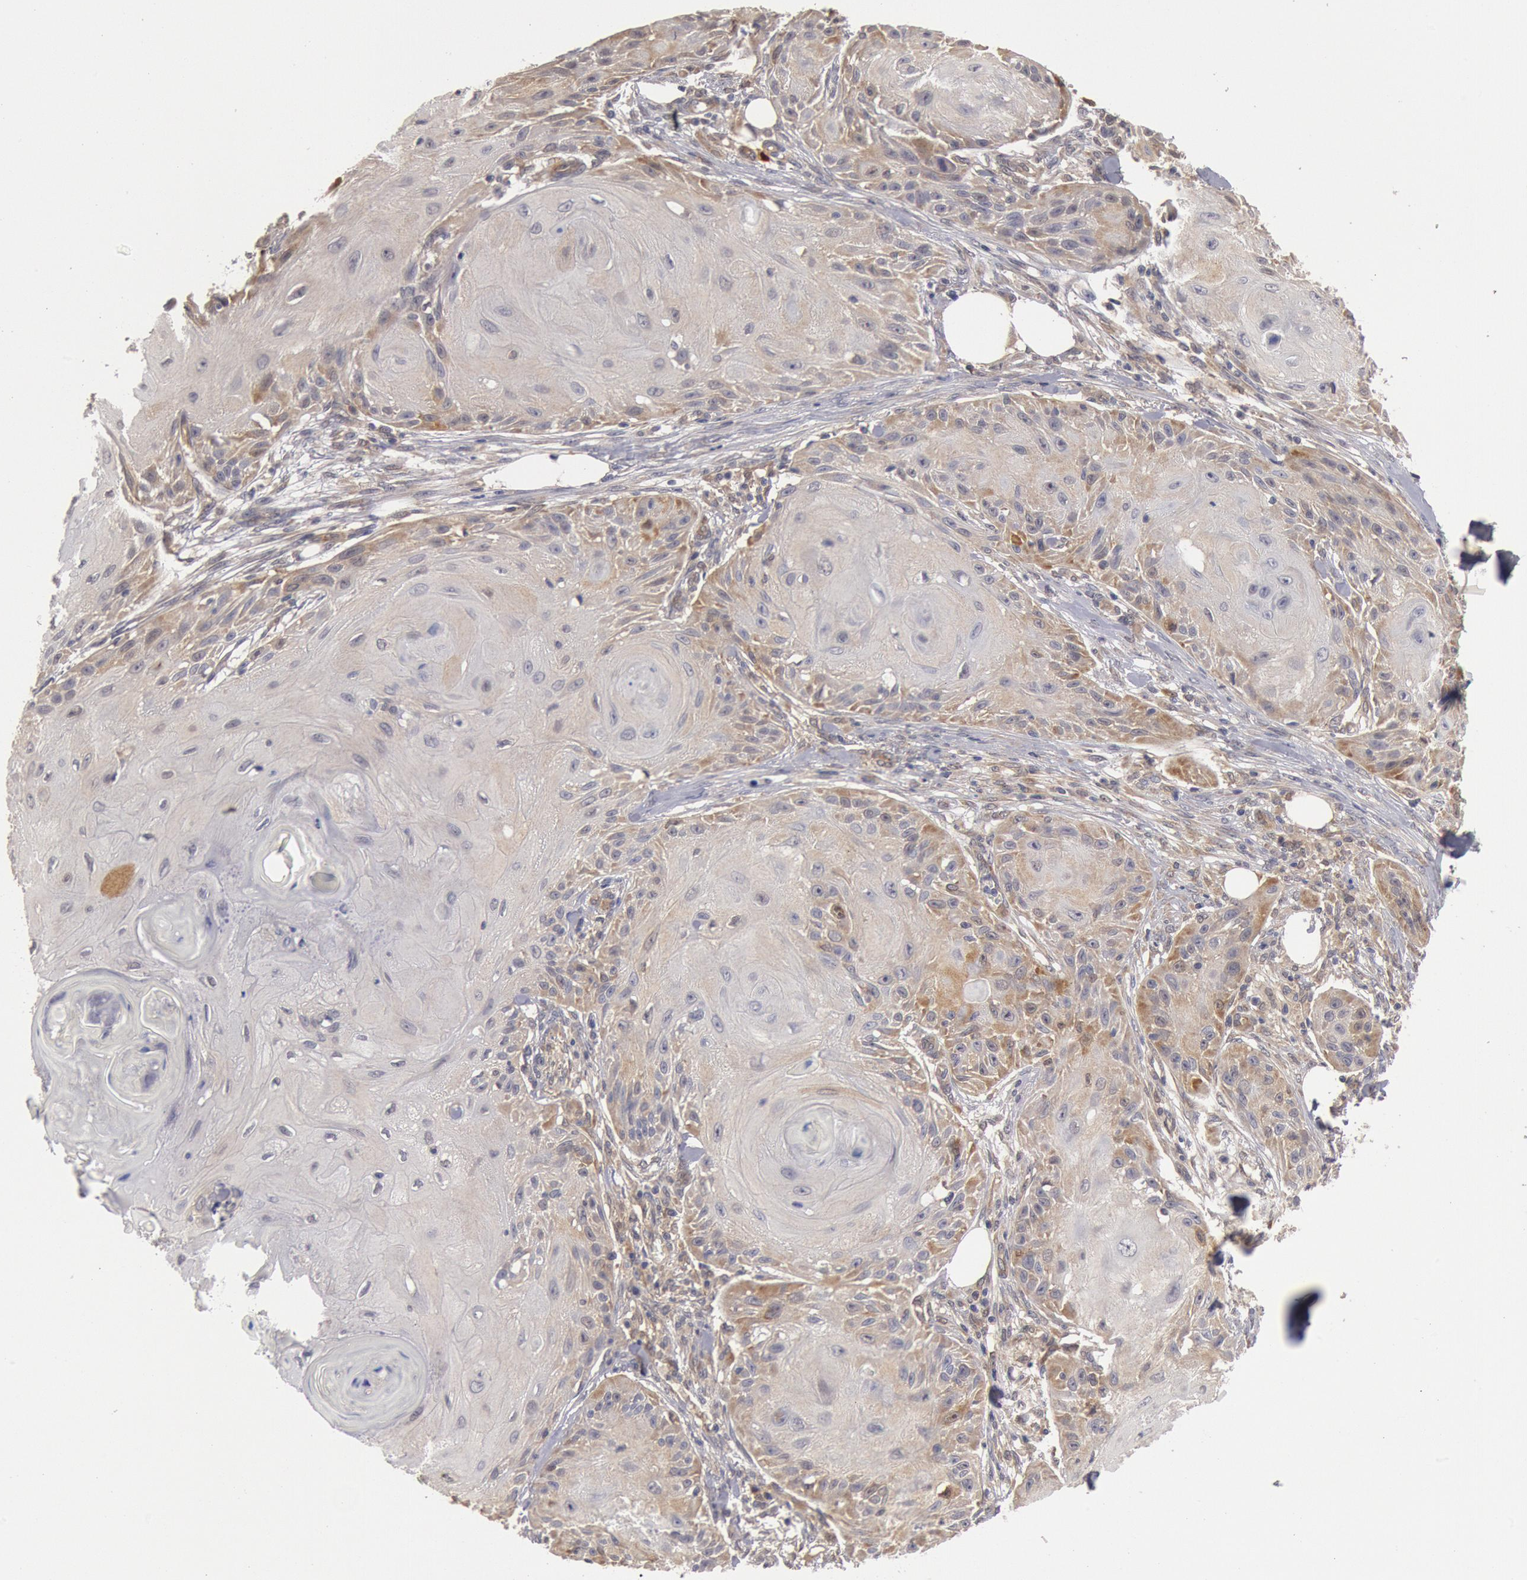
{"staining": {"intensity": "weak", "quantity": "<25%", "location": "cytoplasmic/membranous"}, "tissue": "skin cancer", "cell_type": "Tumor cells", "image_type": "cancer", "snomed": [{"axis": "morphology", "description": "Squamous cell carcinoma, NOS"}, {"axis": "topography", "description": "Skin"}], "caption": "IHC micrograph of neoplastic tissue: skin squamous cell carcinoma stained with DAB exhibits no significant protein positivity in tumor cells.", "gene": "DNAJA1", "patient": {"sex": "female", "age": 88}}